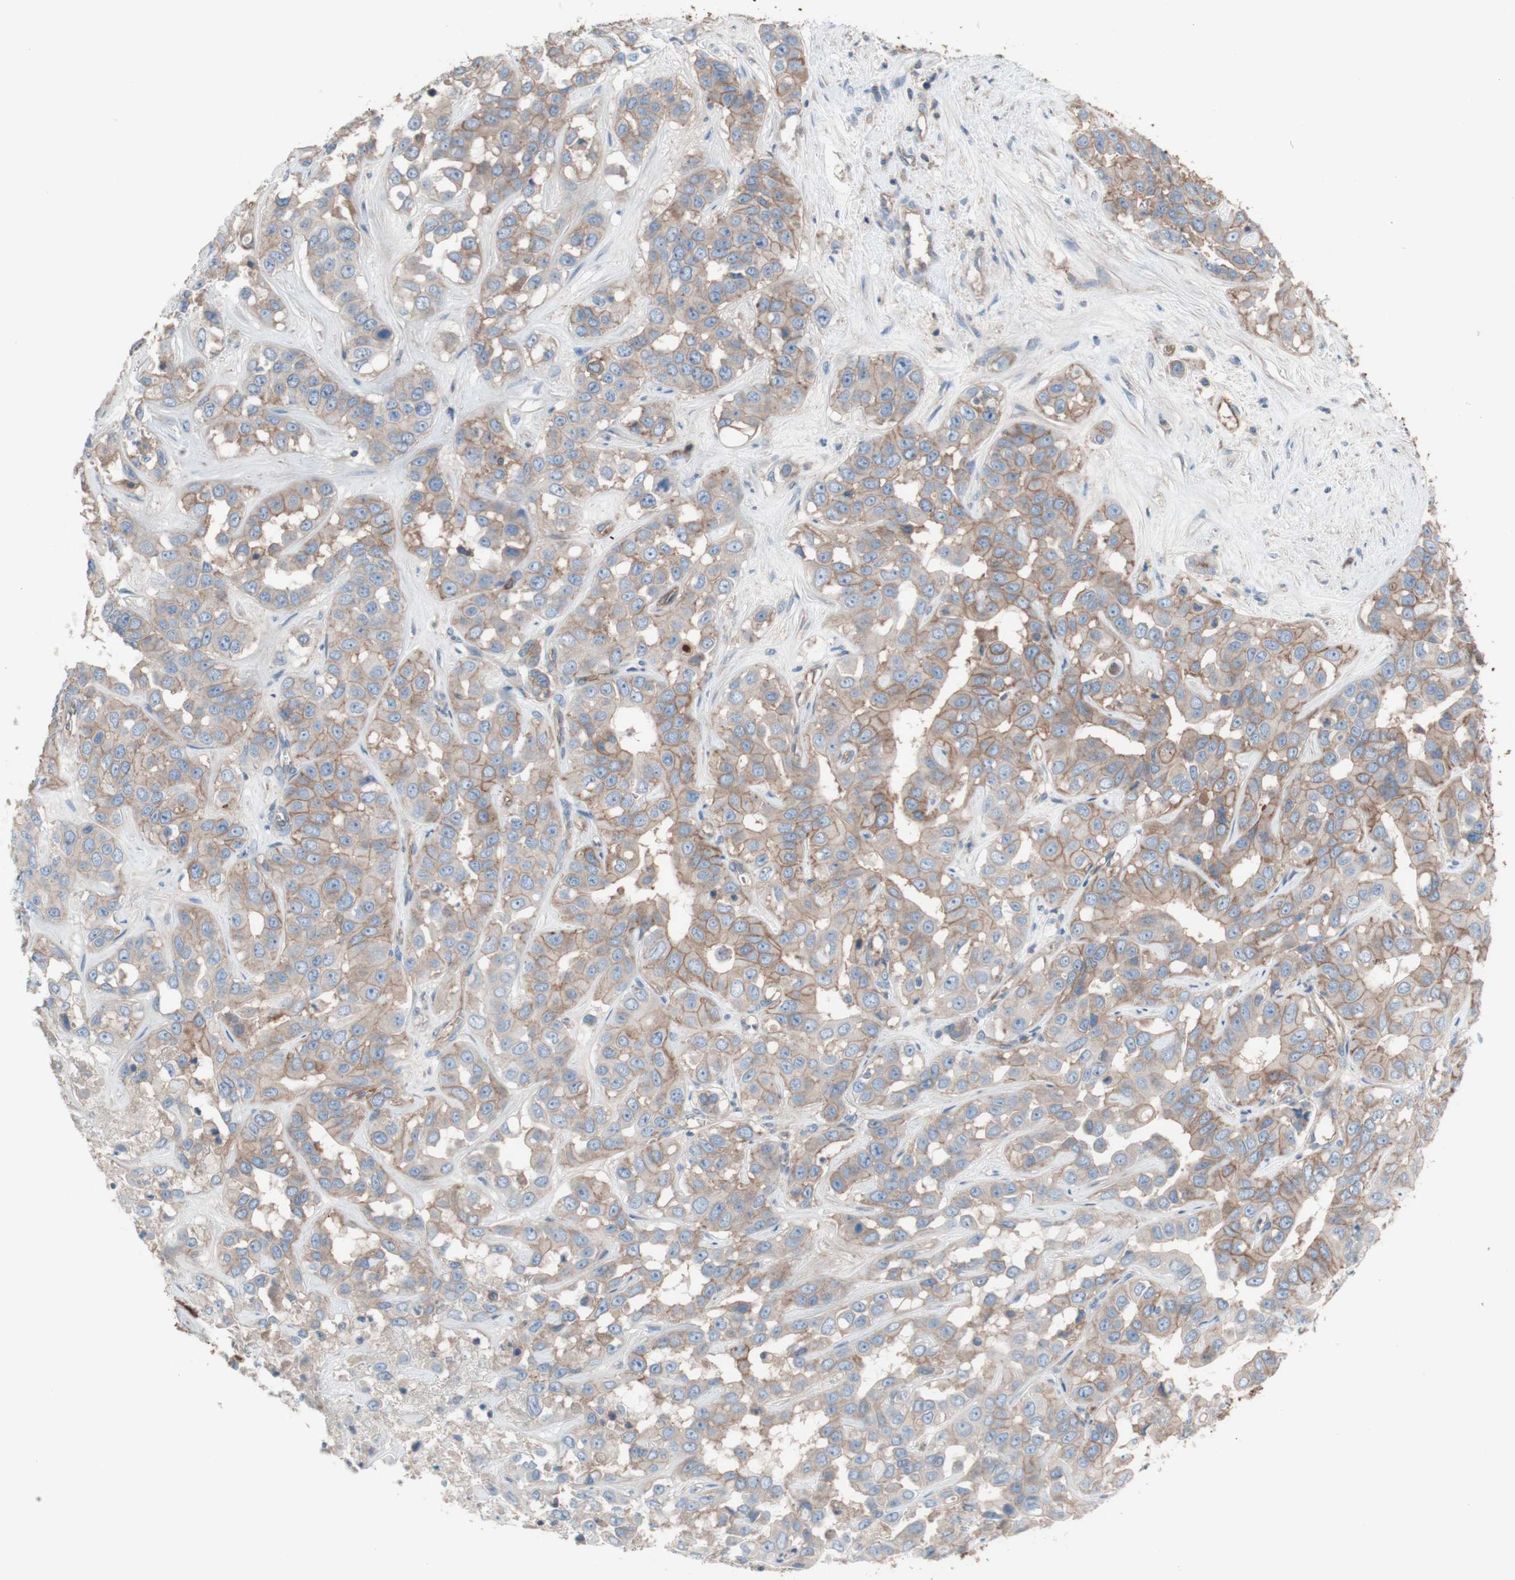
{"staining": {"intensity": "weak", "quantity": ">75%", "location": "cytoplasmic/membranous"}, "tissue": "liver cancer", "cell_type": "Tumor cells", "image_type": "cancer", "snomed": [{"axis": "morphology", "description": "Cholangiocarcinoma"}, {"axis": "topography", "description": "Liver"}], "caption": "The histopathology image shows staining of cholangiocarcinoma (liver), revealing weak cytoplasmic/membranous protein positivity (brown color) within tumor cells.", "gene": "CD46", "patient": {"sex": "female", "age": 52}}